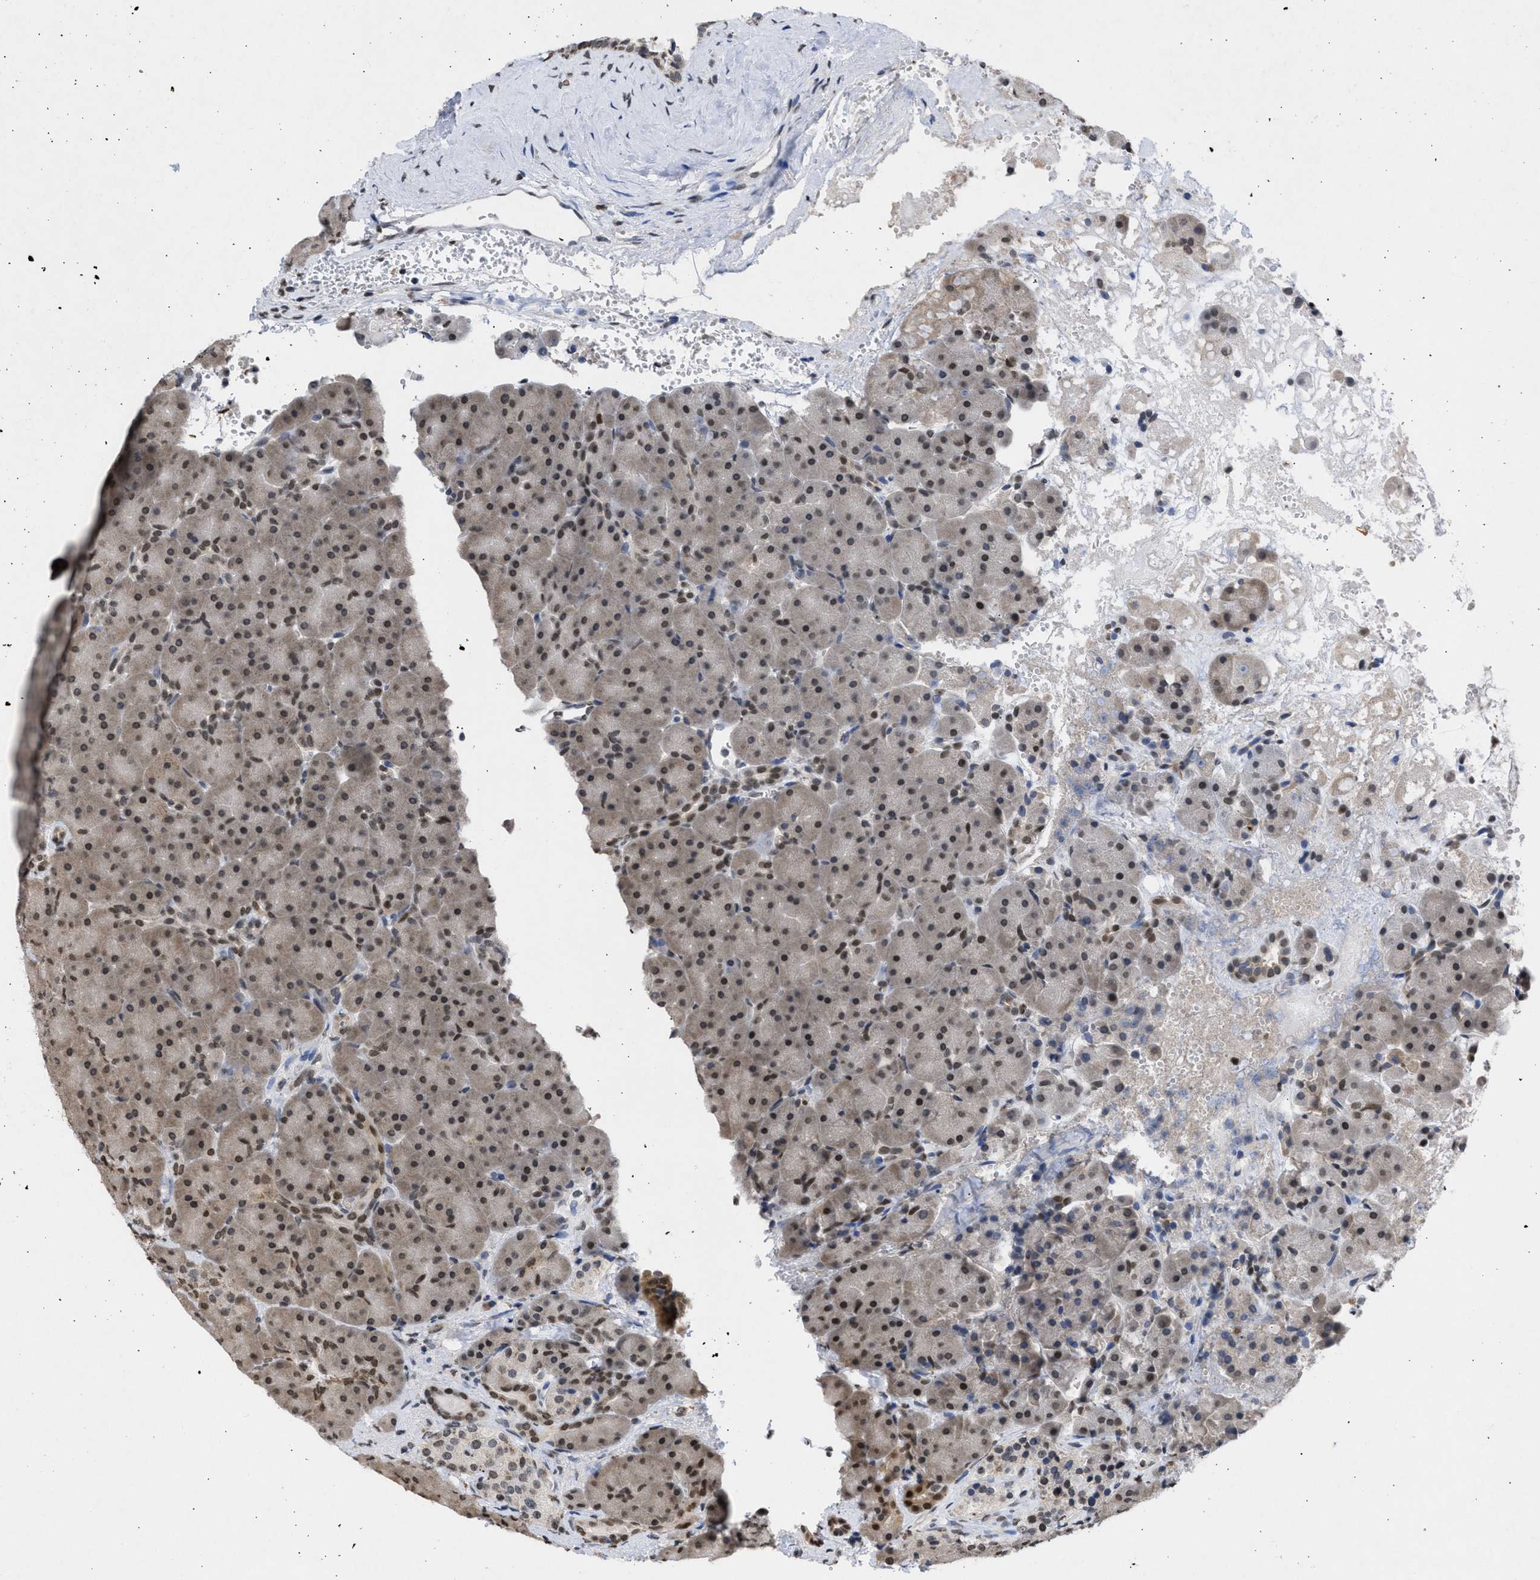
{"staining": {"intensity": "moderate", "quantity": "25%-75%", "location": "cytoplasmic/membranous,nuclear"}, "tissue": "pancreas", "cell_type": "Exocrine glandular cells", "image_type": "normal", "snomed": [{"axis": "morphology", "description": "Normal tissue, NOS"}, {"axis": "topography", "description": "Pancreas"}], "caption": "Immunohistochemistry staining of benign pancreas, which reveals medium levels of moderate cytoplasmic/membranous,nuclear staining in approximately 25%-75% of exocrine glandular cells indicating moderate cytoplasmic/membranous,nuclear protein expression. The staining was performed using DAB (brown) for protein detection and nuclei were counterstained in hematoxylin (blue).", "gene": "NUP35", "patient": {"sex": "male", "age": 66}}